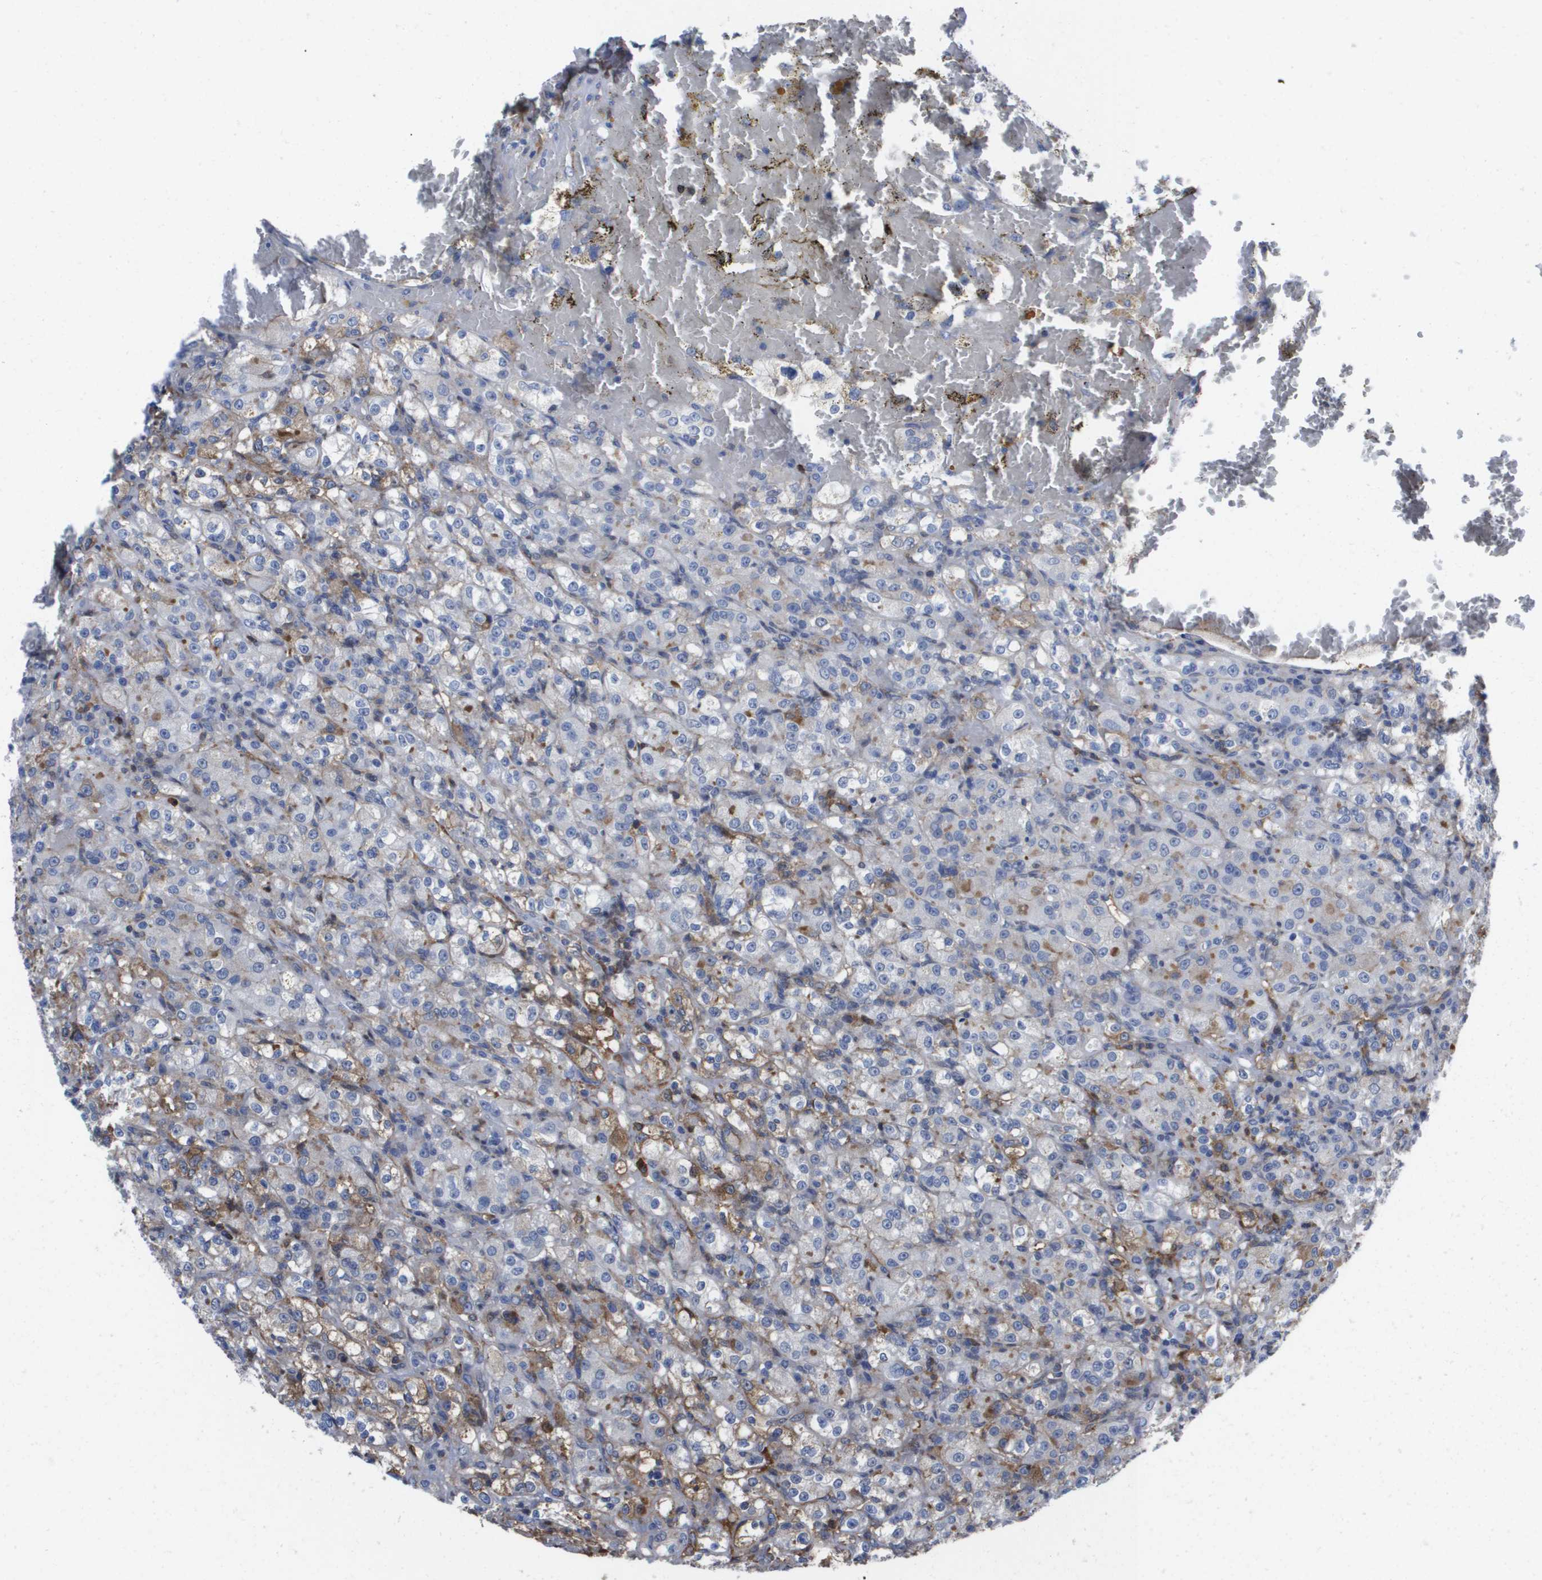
{"staining": {"intensity": "weak", "quantity": "<25%", "location": "cytoplasmic/membranous"}, "tissue": "renal cancer", "cell_type": "Tumor cells", "image_type": "cancer", "snomed": [{"axis": "morphology", "description": "Normal tissue, NOS"}, {"axis": "morphology", "description": "Adenocarcinoma, NOS"}, {"axis": "topography", "description": "Kidney"}], "caption": "Immunohistochemistry micrograph of renal cancer (adenocarcinoma) stained for a protein (brown), which exhibits no expression in tumor cells.", "gene": "SERPINC1", "patient": {"sex": "male", "age": 61}}